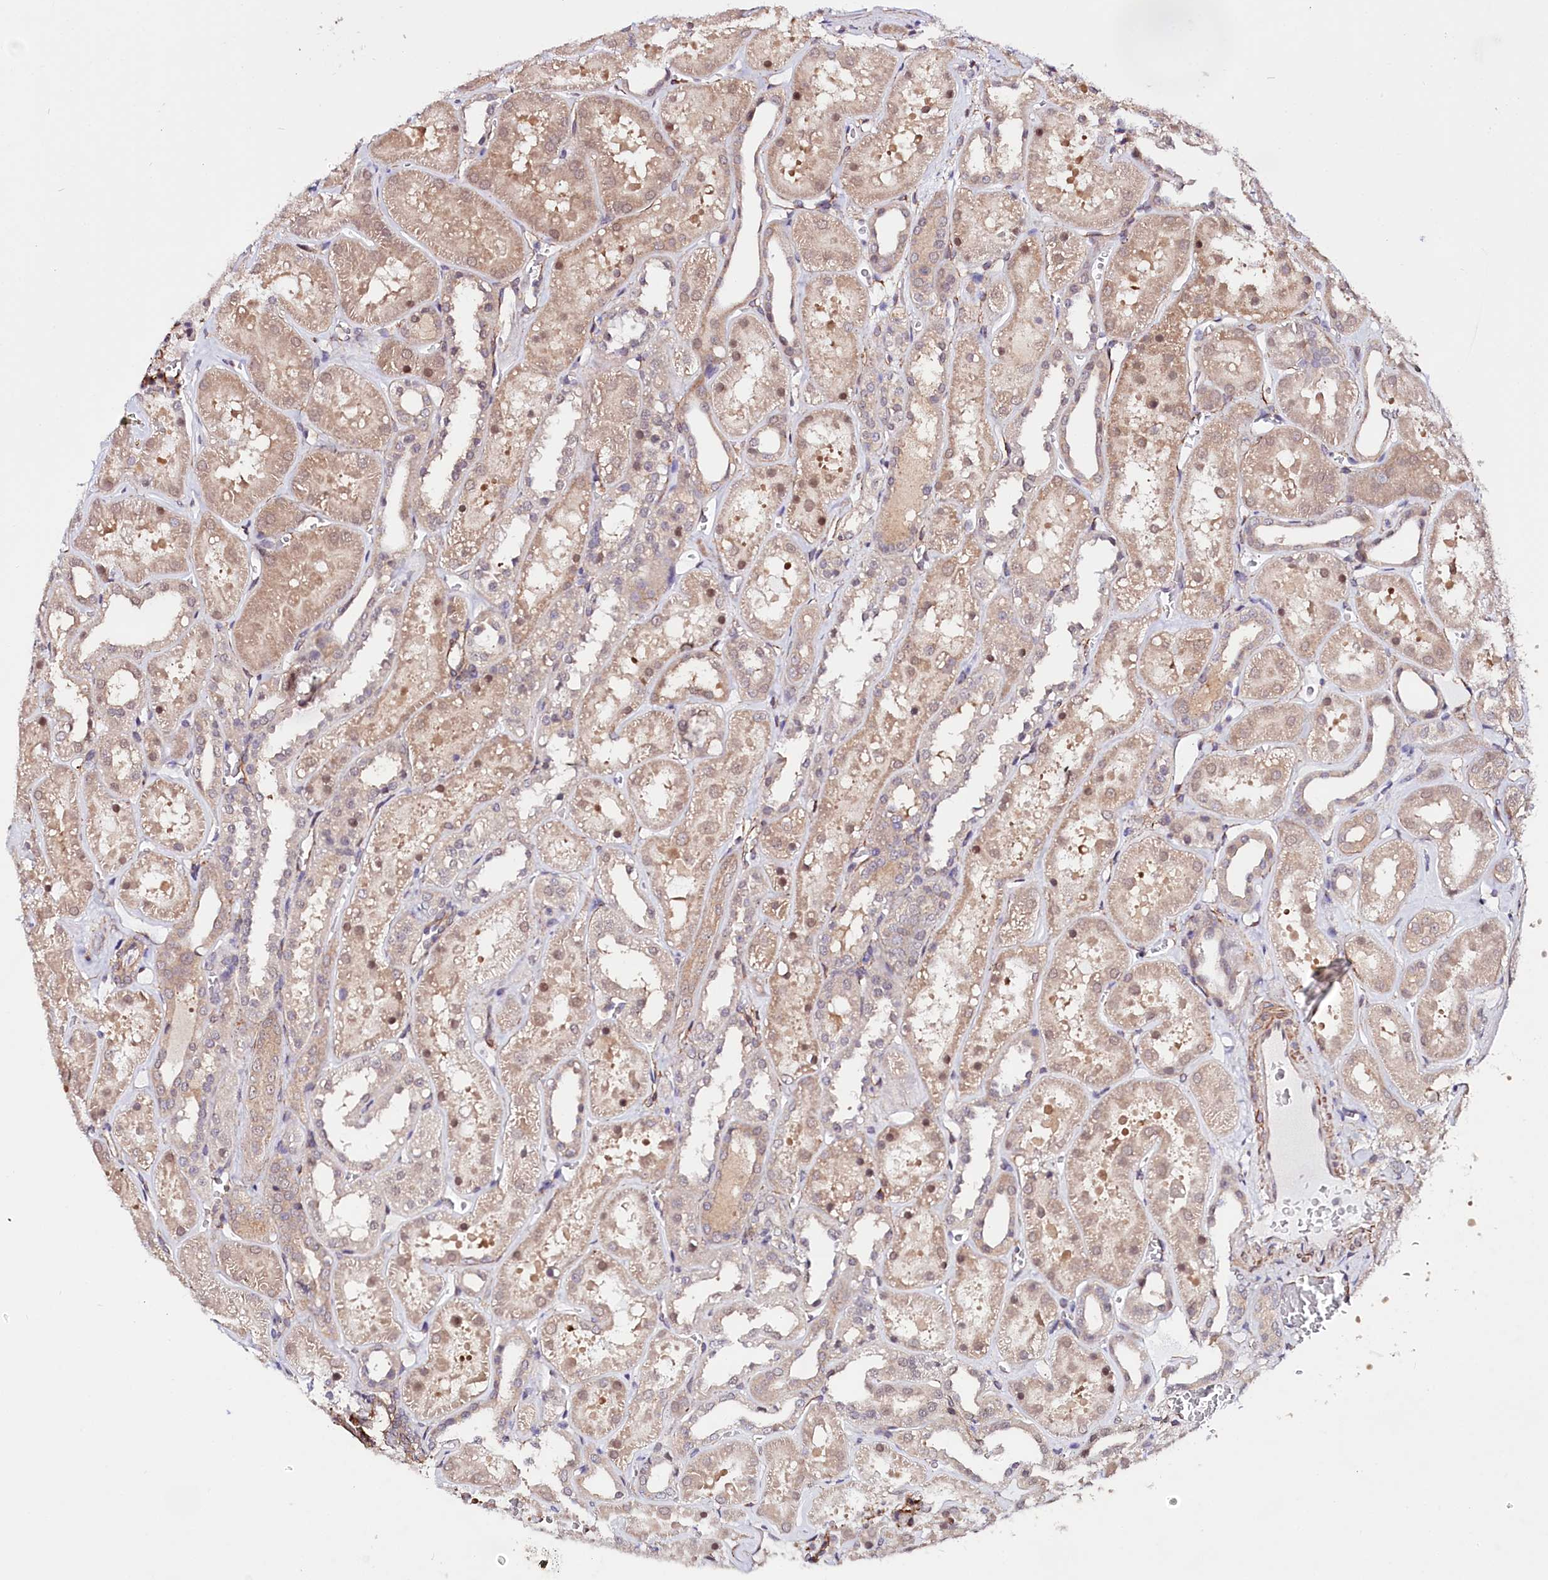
{"staining": {"intensity": "moderate", "quantity": "25%-75%", "location": "cytoplasmic/membranous"}, "tissue": "kidney", "cell_type": "Cells in glomeruli", "image_type": "normal", "snomed": [{"axis": "morphology", "description": "Normal tissue, NOS"}, {"axis": "topography", "description": "Kidney"}], "caption": "Moderate cytoplasmic/membranous staining for a protein is appreciated in approximately 25%-75% of cells in glomeruli of normal kidney using IHC.", "gene": "PPP2R5B", "patient": {"sex": "female", "age": 41}}